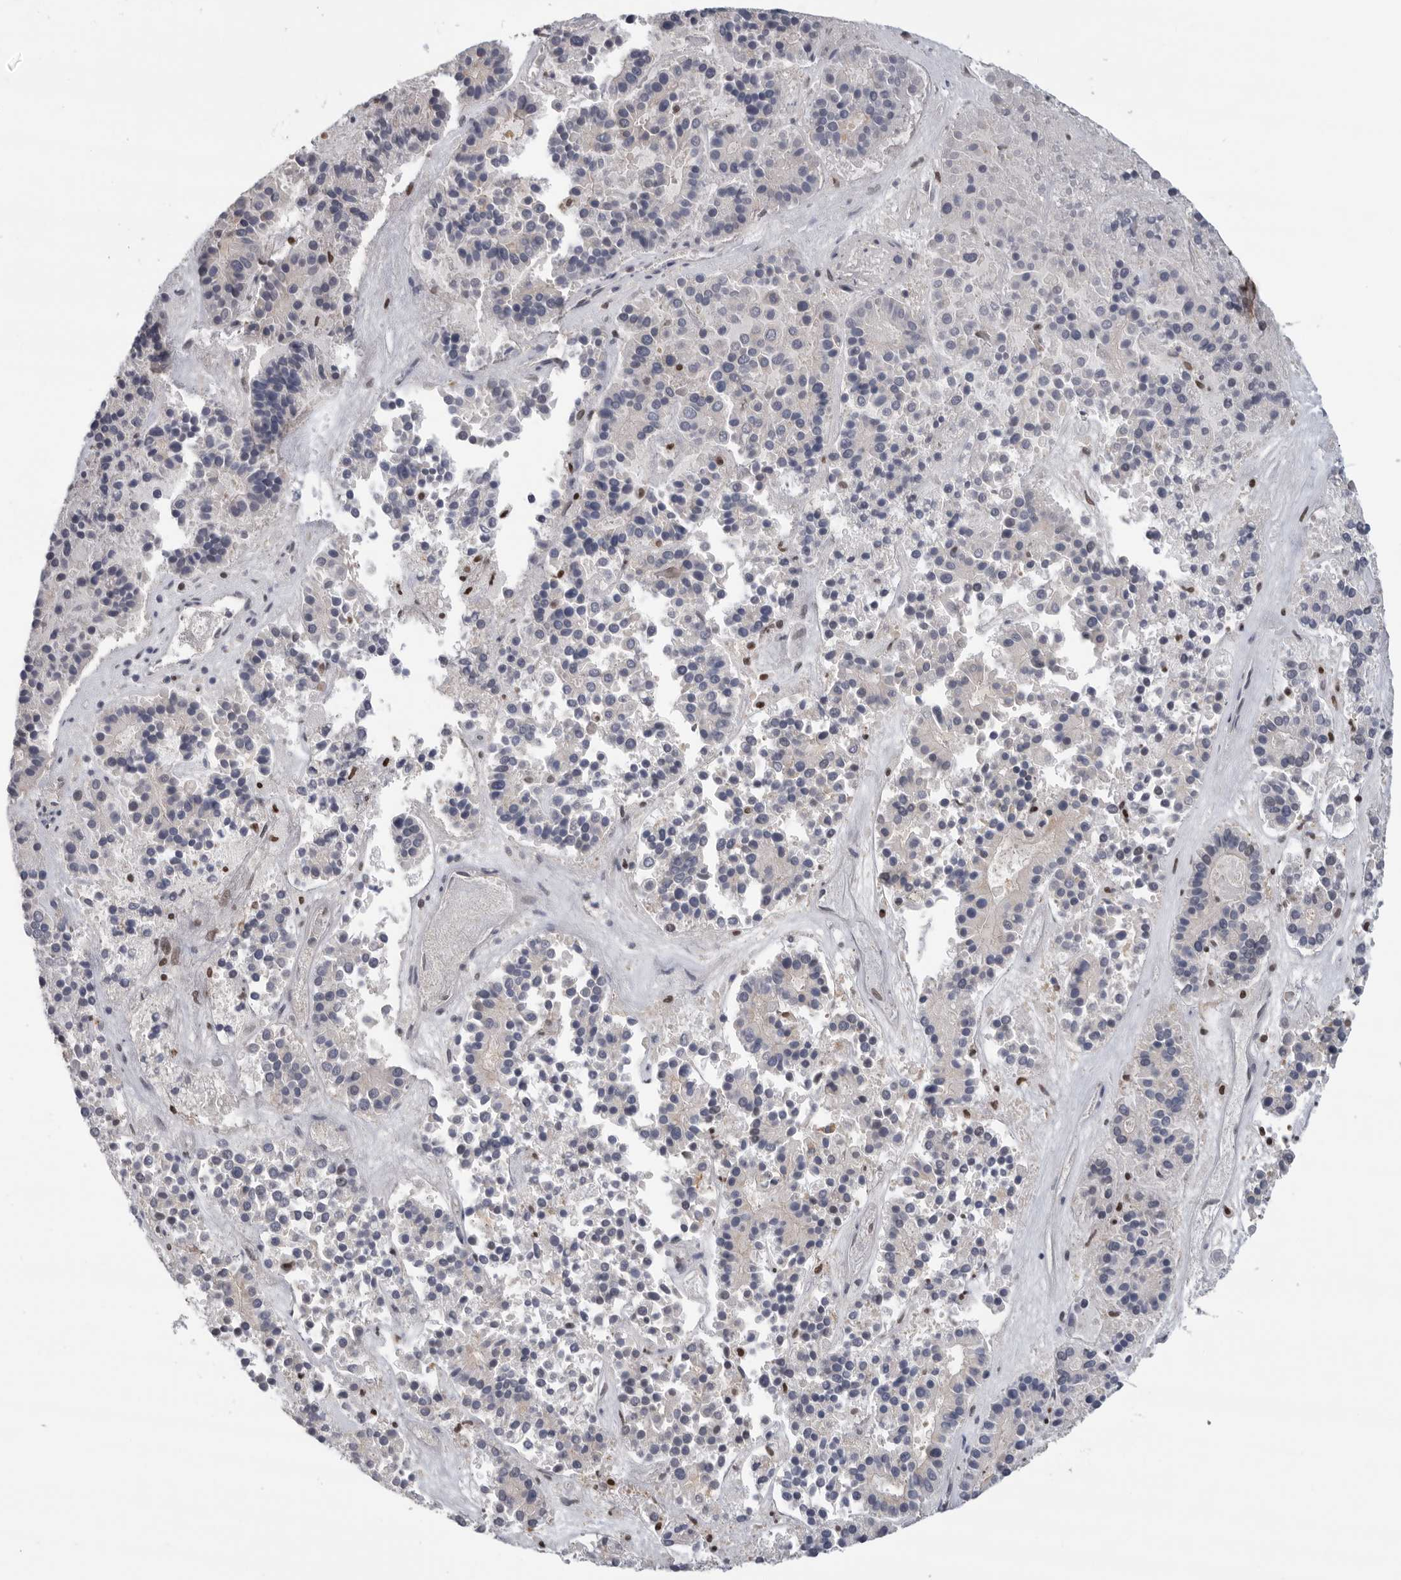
{"staining": {"intensity": "negative", "quantity": "none", "location": "none"}, "tissue": "pancreatic cancer", "cell_type": "Tumor cells", "image_type": "cancer", "snomed": [{"axis": "morphology", "description": "Adenocarcinoma, NOS"}, {"axis": "topography", "description": "Pancreas"}], "caption": "Tumor cells show no significant expression in pancreatic cancer (adenocarcinoma).", "gene": "KLK5", "patient": {"sex": "male", "age": 50}}